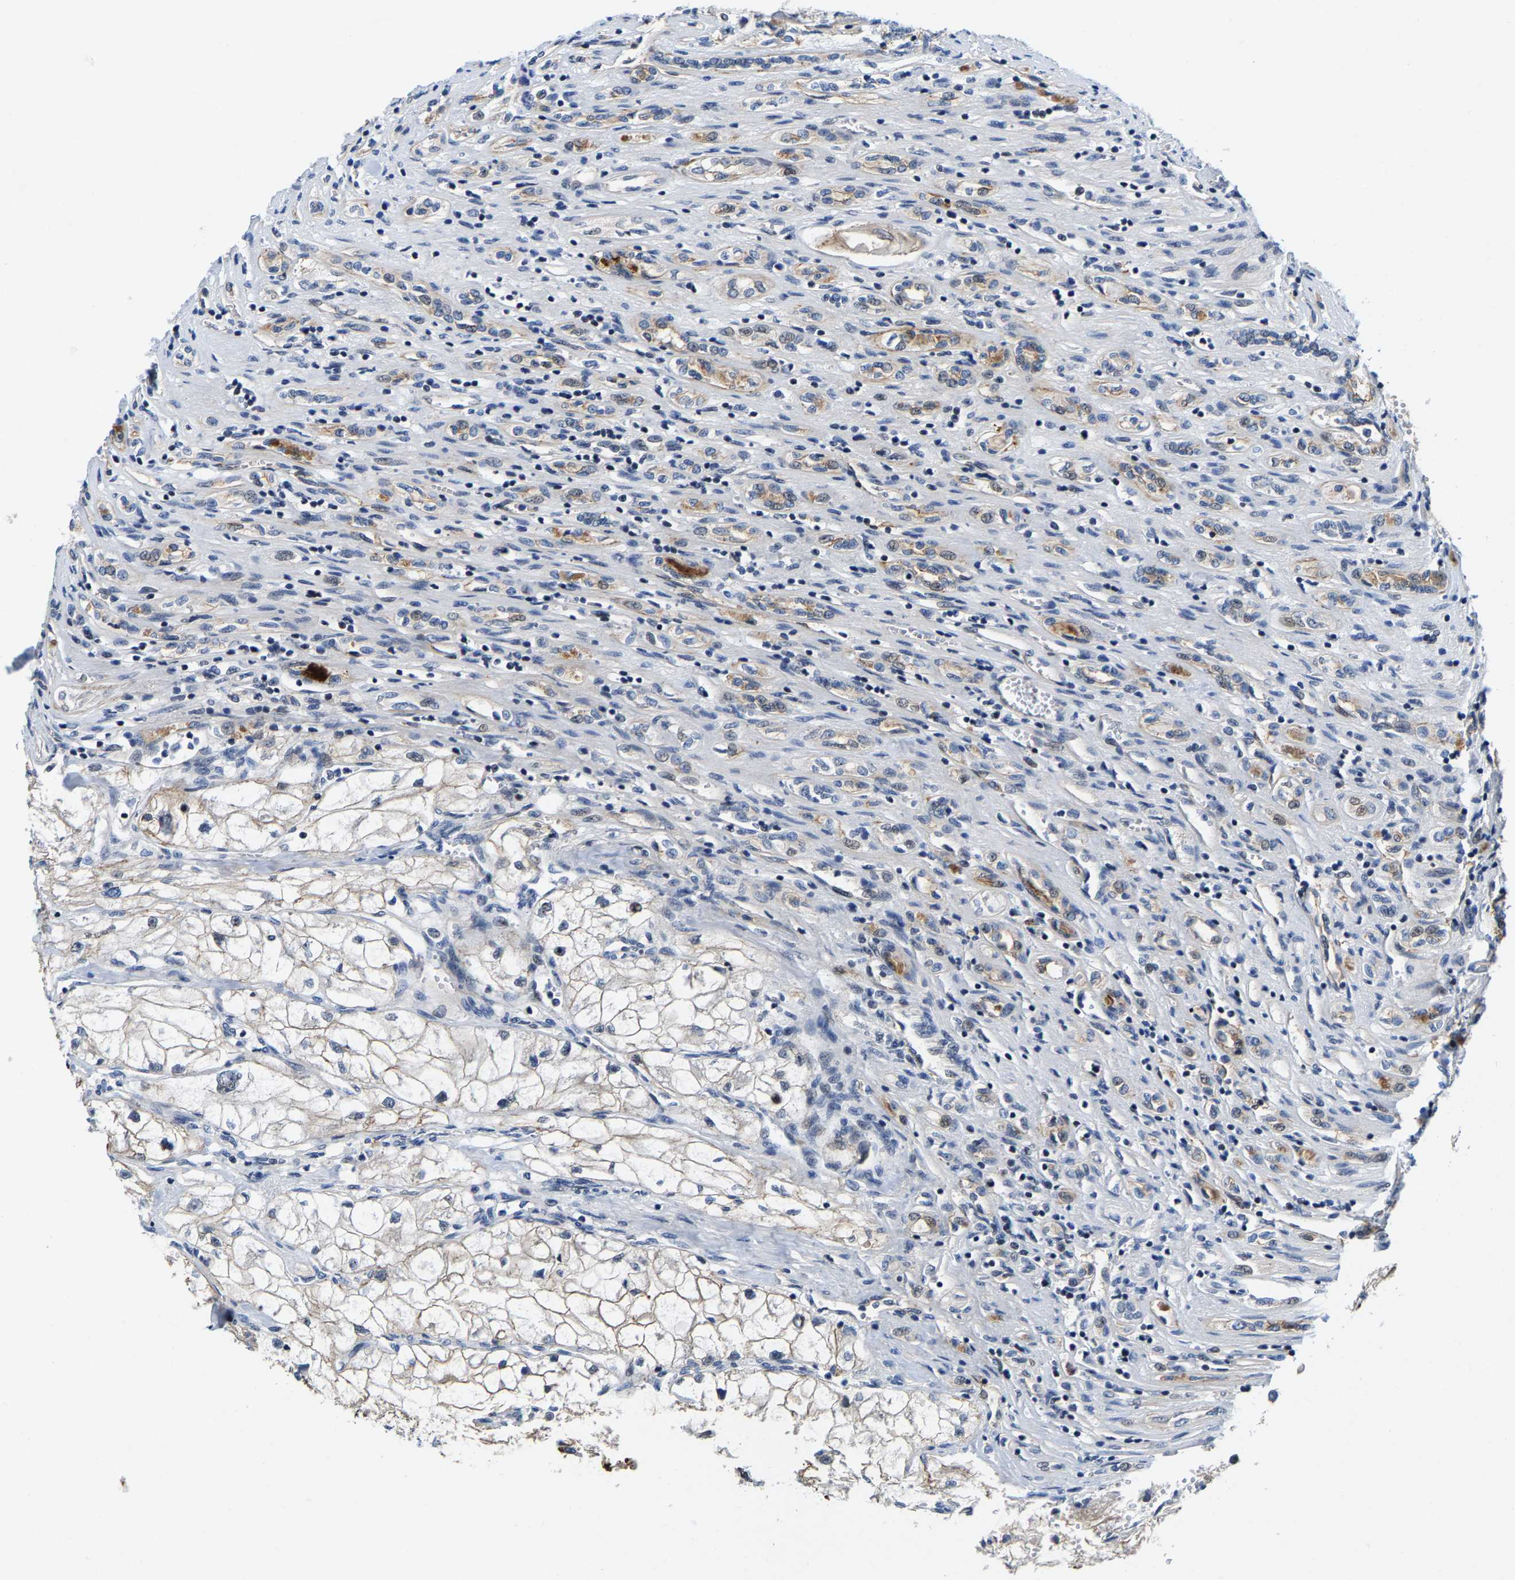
{"staining": {"intensity": "negative", "quantity": "none", "location": "none"}, "tissue": "renal cancer", "cell_type": "Tumor cells", "image_type": "cancer", "snomed": [{"axis": "morphology", "description": "Adenocarcinoma, NOS"}, {"axis": "topography", "description": "Kidney"}], "caption": "IHC micrograph of neoplastic tissue: human renal cancer (adenocarcinoma) stained with DAB demonstrates no significant protein staining in tumor cells.", "gene": "GTPBP10", "patient": {"sex": "female", "age": 70}}